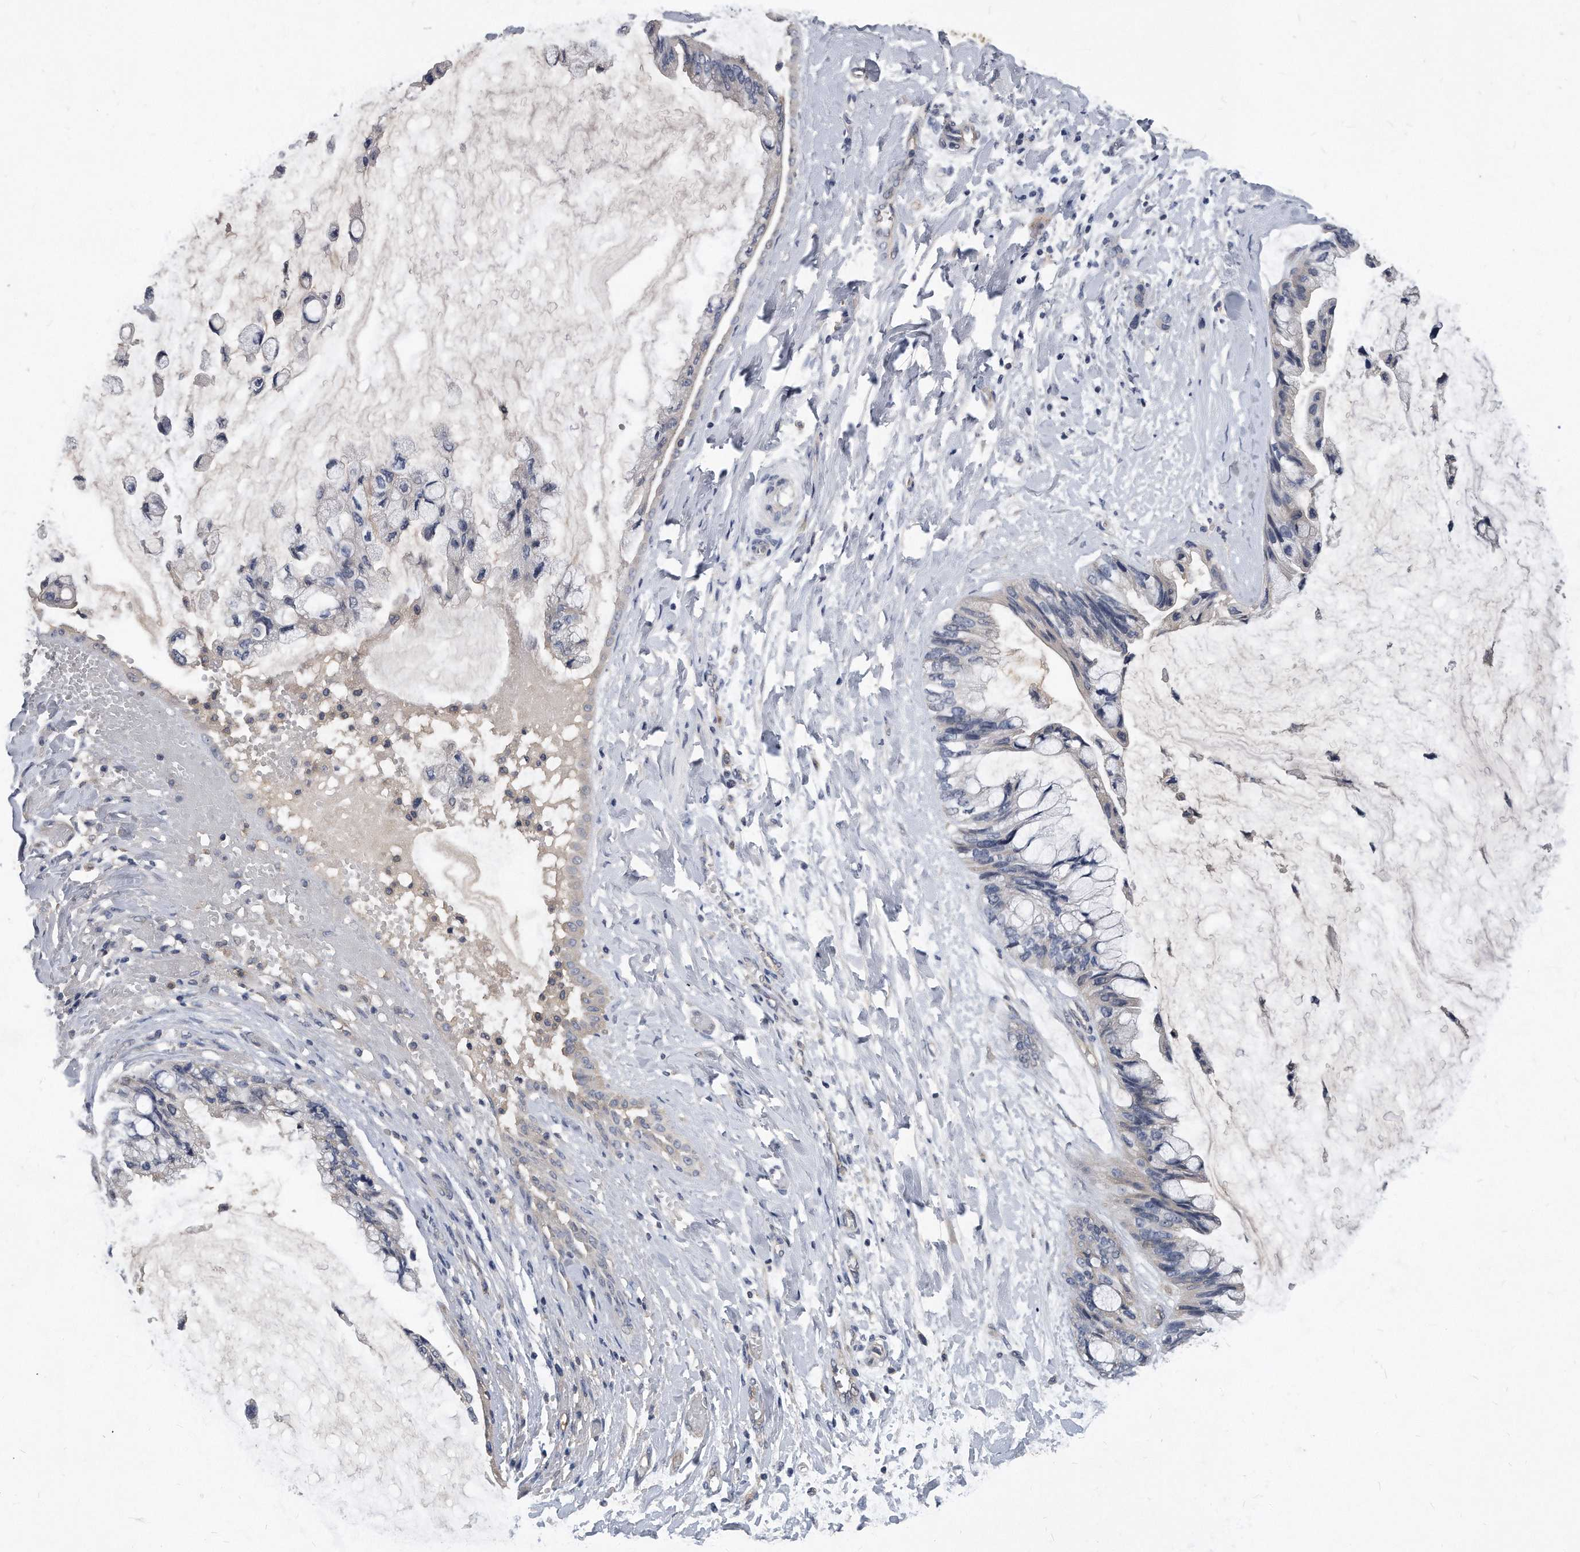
{"staining": {"intensity": "negative", "quantity": "none", "location": "none"}, "tissue": "ovarian cancer", "cell_type": "Tumor cells", "image_type": "cancer", "snomed": [{"axis": "morphology", "description": "Cystadenocarcinoma, mucinous, NOS"}, {"axis": "topography", "description": "Ovary"}], "caption": "The photomicrograph reveals no staining of tumor cells in ovarian mucinous cystadenocarcinoma. (Immunohistochemistry (ihc), brightfield microscopy, high magnification).", "gene": "HOMER3", "patient": {"sex": "female", "age": 39}}